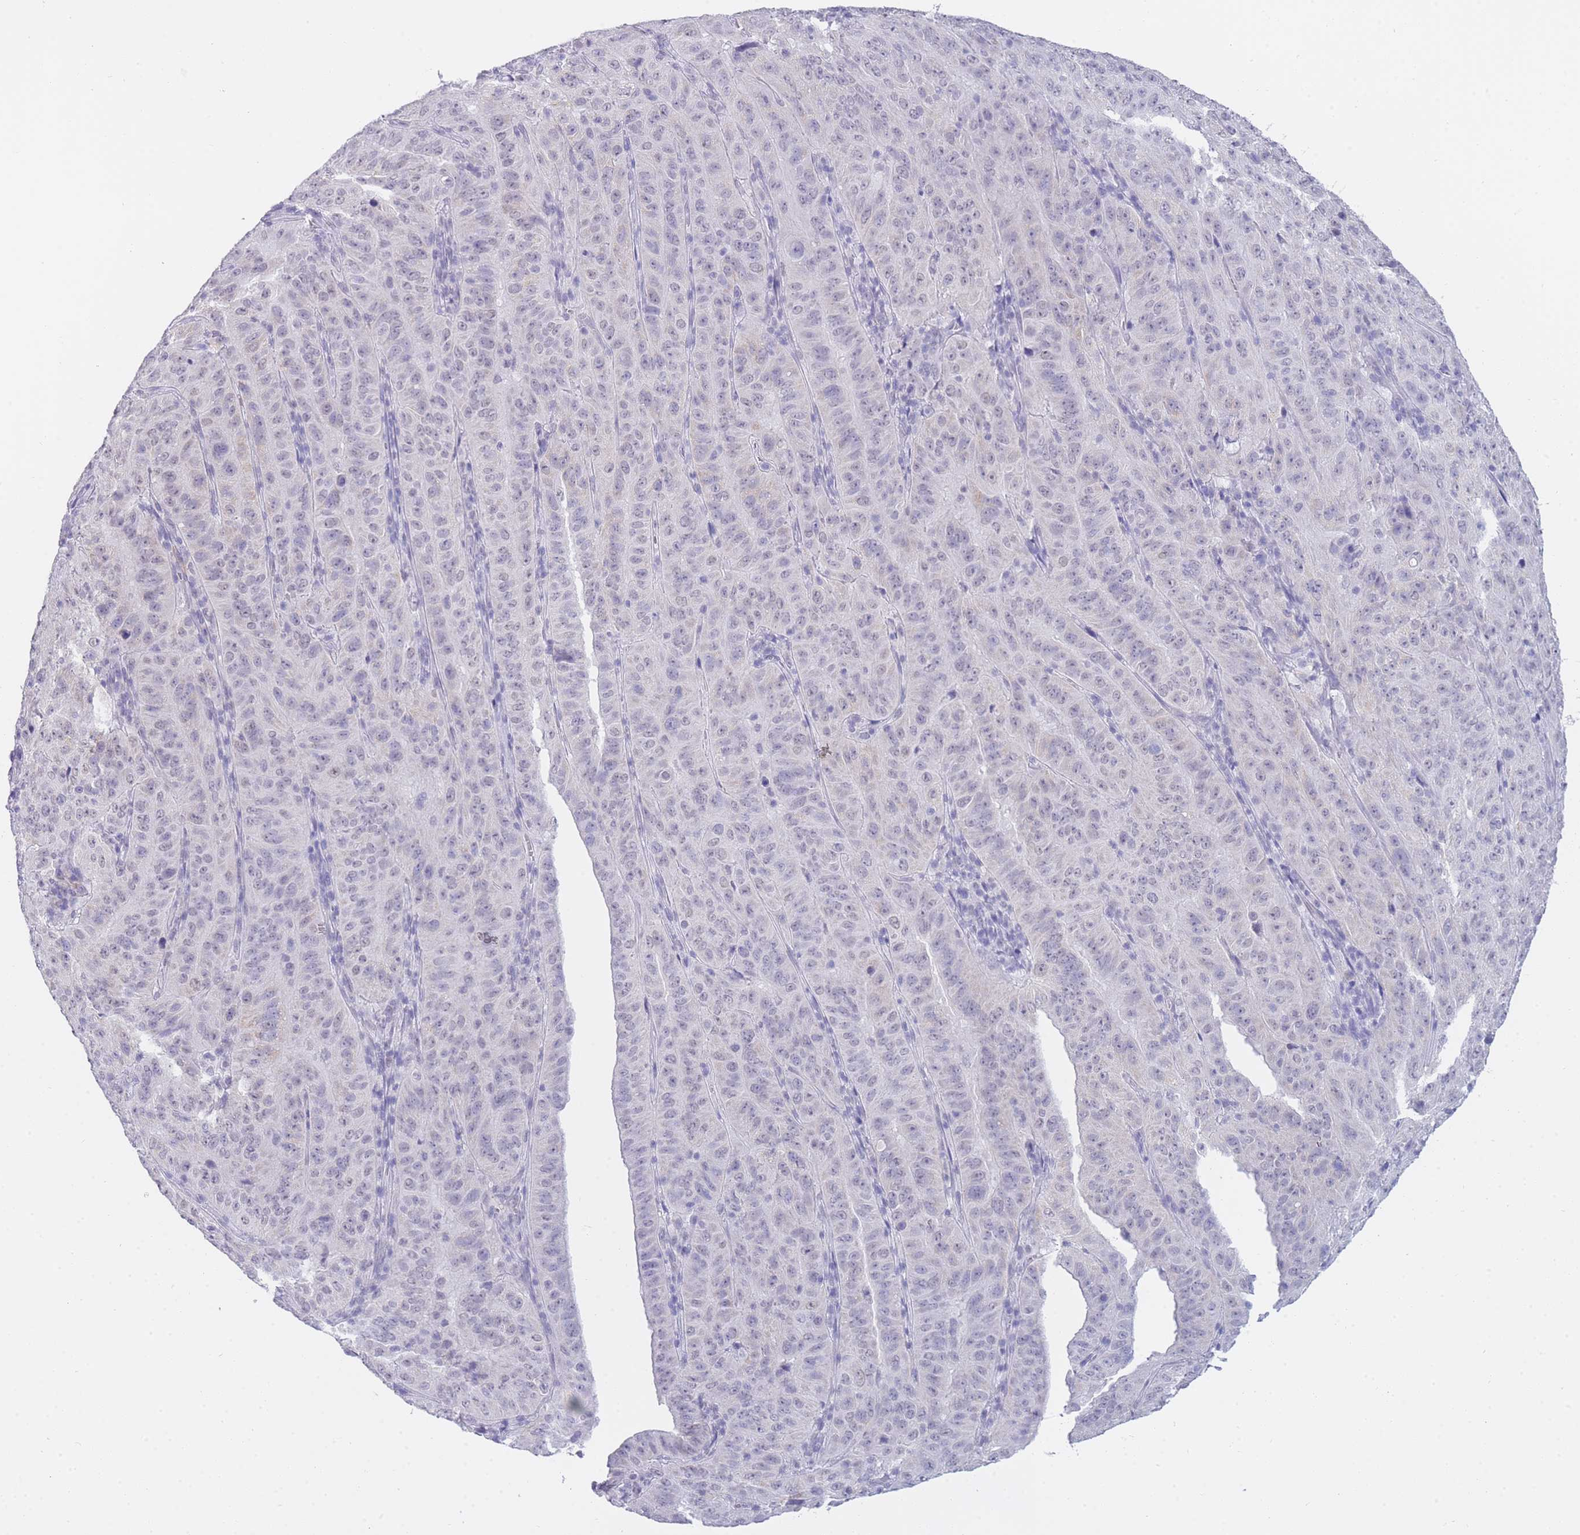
{"staining": {"intensity": "weak", "quantity": "25%-75%", "location": "nuclear"}, "tissue": "pancreatic cancer", "cell_type": "Tumor cells", "image_type": "cancer", "snomed": [{"axis": "morphology", "description": "Adenocarcinoma, NOS"}, {"axis": "topography", "description": "Pancreas"}], "caption": "Pancreatic cancer (adenocarcinoma) stained with IHC displays weak nuclear positivity in about 25%-75% of tumor cells. The protein is stained brown, and the nuclei are stained in blue (DAB (3,3'-diaminobenzidine) IHC with brightfield microscopy, high magnification).", "gene": "FRAT2", "patient": {"sex": "male", "age": 63}}